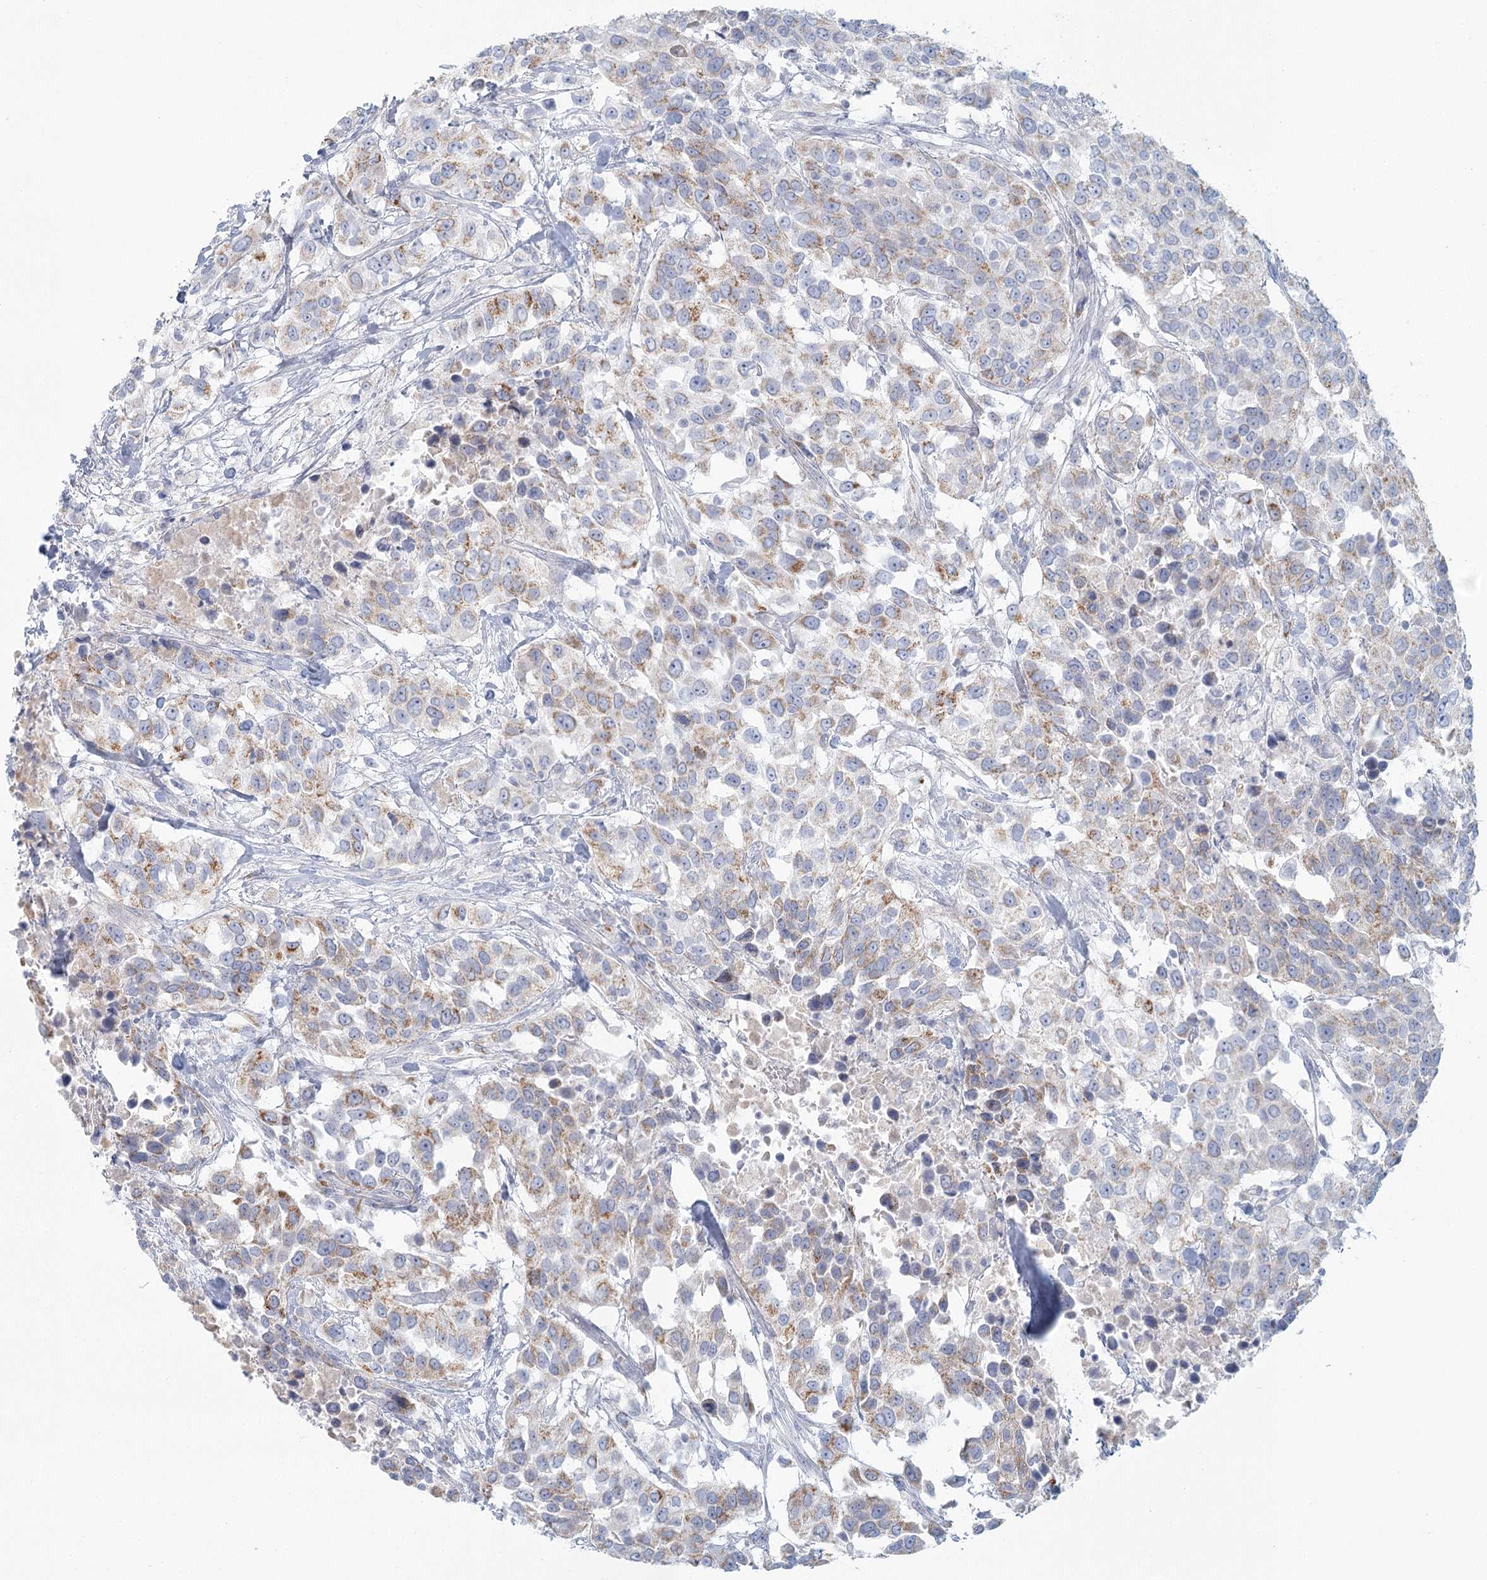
{"staining": {"intensity": "moderate", "quantity": "<25%", "location": "cytoplasmic/membranous"}, "tissue": "urothelial cancer", "cell_type": "Tumor cells", "image_type": "cancer", "snomed": [{"axis": "morphology", "description": "Urothelial carcinoma, High grade"}, {"axis": "topography", "description": "Urinary bladder"}], "caption": "There is low levels of moderate cytoplasmic/membranous expression in tumor cells of urothelial cancer, as demonstrated by immunohistochemical staining (brown color).", "gene": "BPHL", "patient": {"sex": "female", "age": 80}}